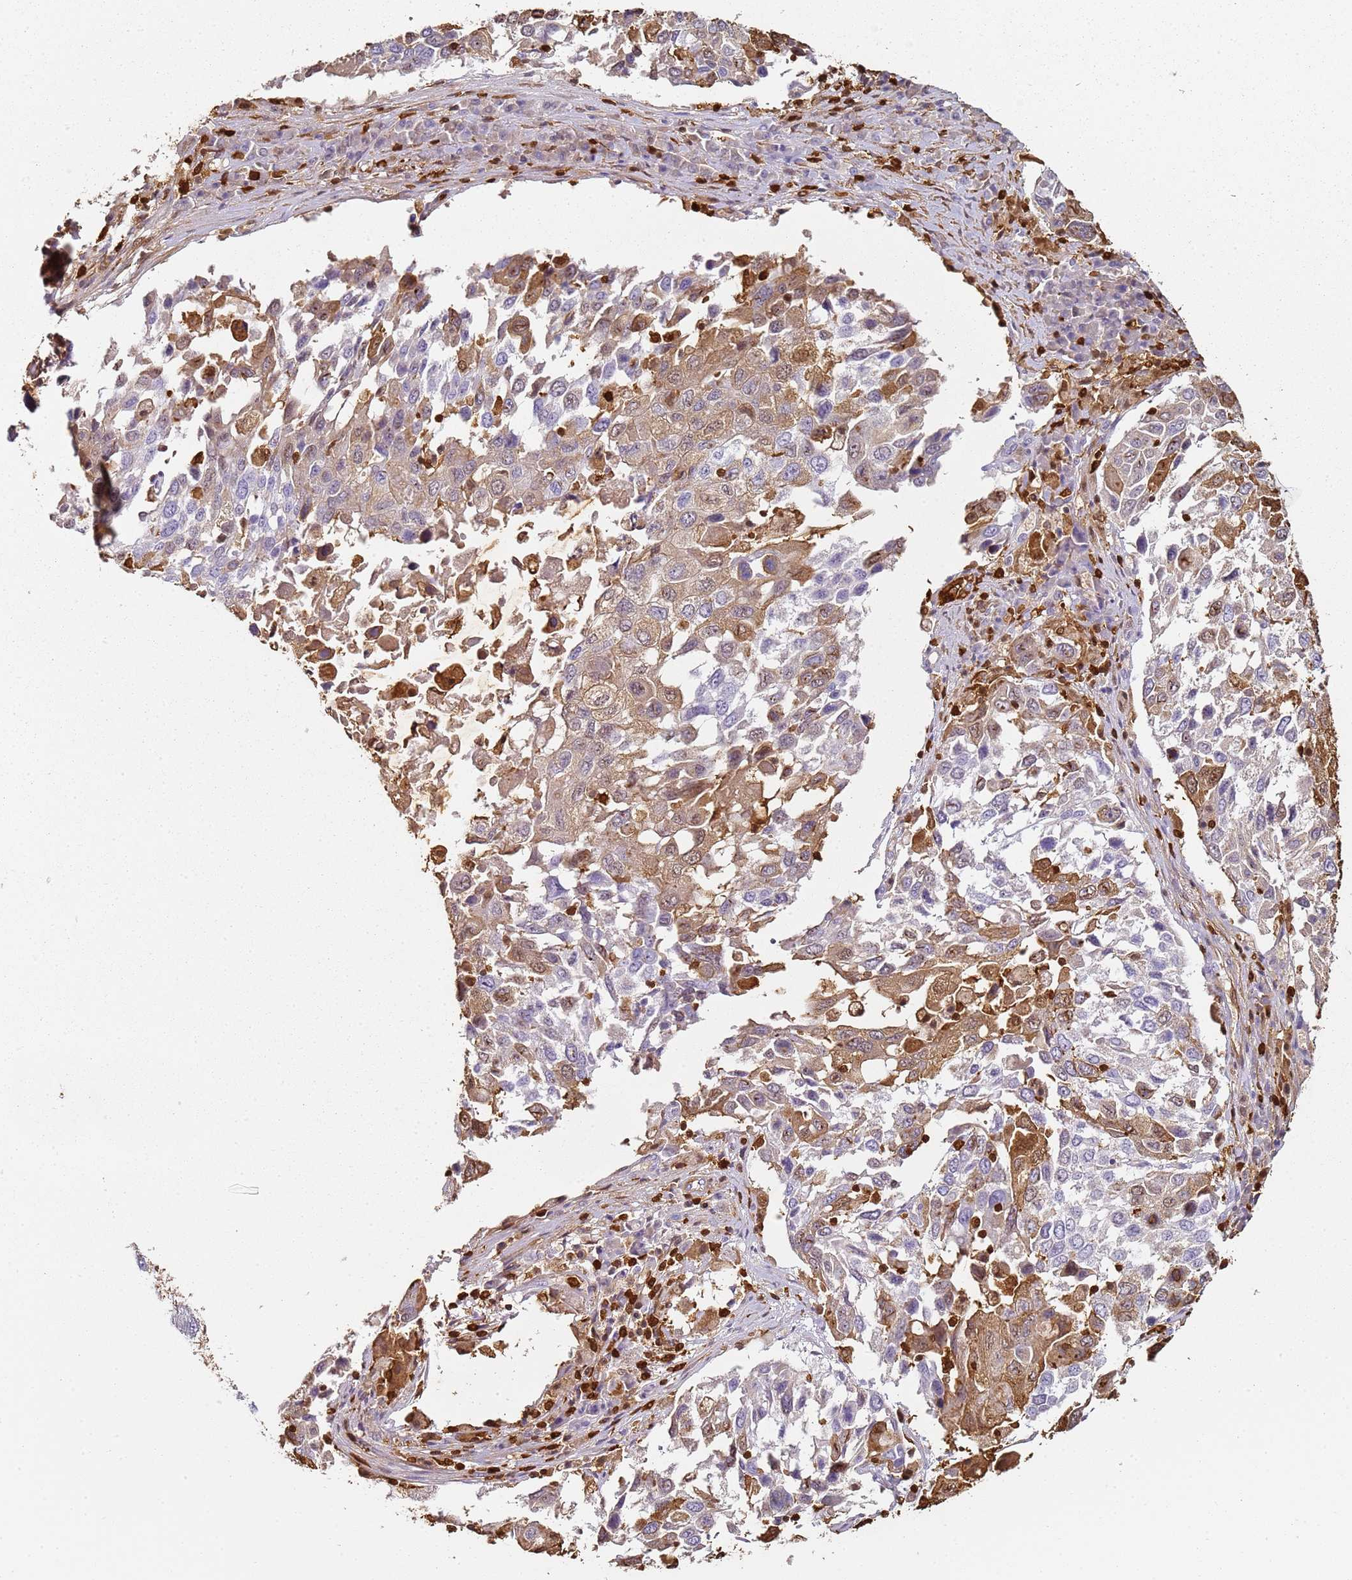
{"staining": {"intensity": "moderate", "quantity": "25%-75%", "location": "cytoplasmic/membranous,nuclear"}, "tissue": "lung cancer", "cell_type": "Tumor cells", "image_type": "cancer", "snomed": [{"axis": "morphology", "description": "Squamous cell carcinoma, NOS"}, {"axis": "topography", "description": "Lung"}], "caption": "Protein staining of squamous cell carcinoma (lung) tissue demonstrates moderate cytoplasmic/membranous and nuclear expression in about 25%-75% of tumor cells.", "gene": "S100A4", "patient": {"sex": "male", "age": 65}}